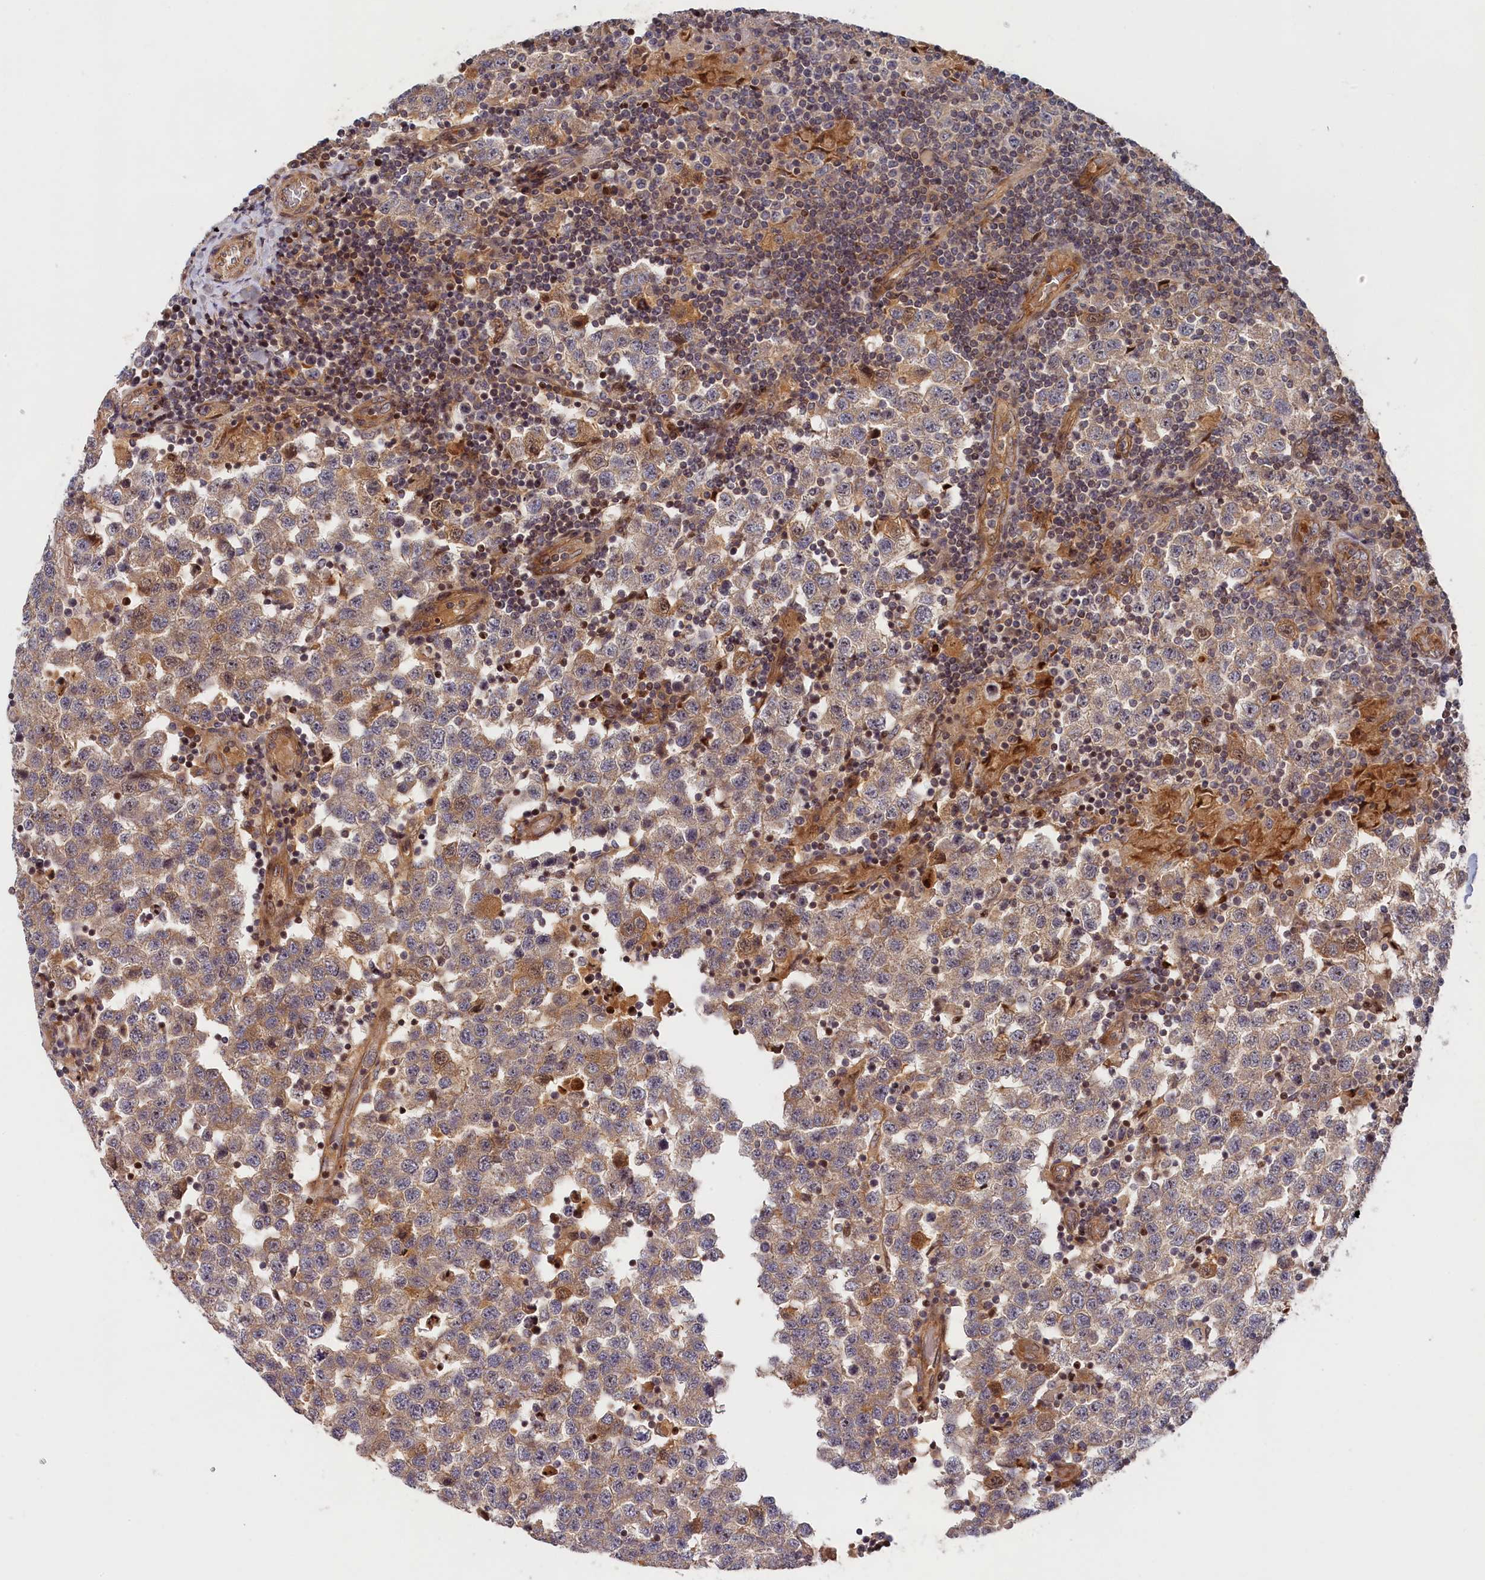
{"staining": {"intensity": "weak", "quantity": ">75%", "location": "cytoplasmic/membranous"}, "tissue": "testis cancer", "cell_type": "Tumor cells", "image_type": "cancer", "snomed": [{"axis": "morphology", "description": "Seminoma, NOS"}, {"axis": "topography", "description": "Testis"}], "caption": "High-power microscopy captured an immunohistochemistry histopathology image of testis seminoma, revealing weak cytoplasmic/membranous expression in about >75% of tumor cells.", "gene": "CEP44", "patient": {"sex": "male", "age": 34}}